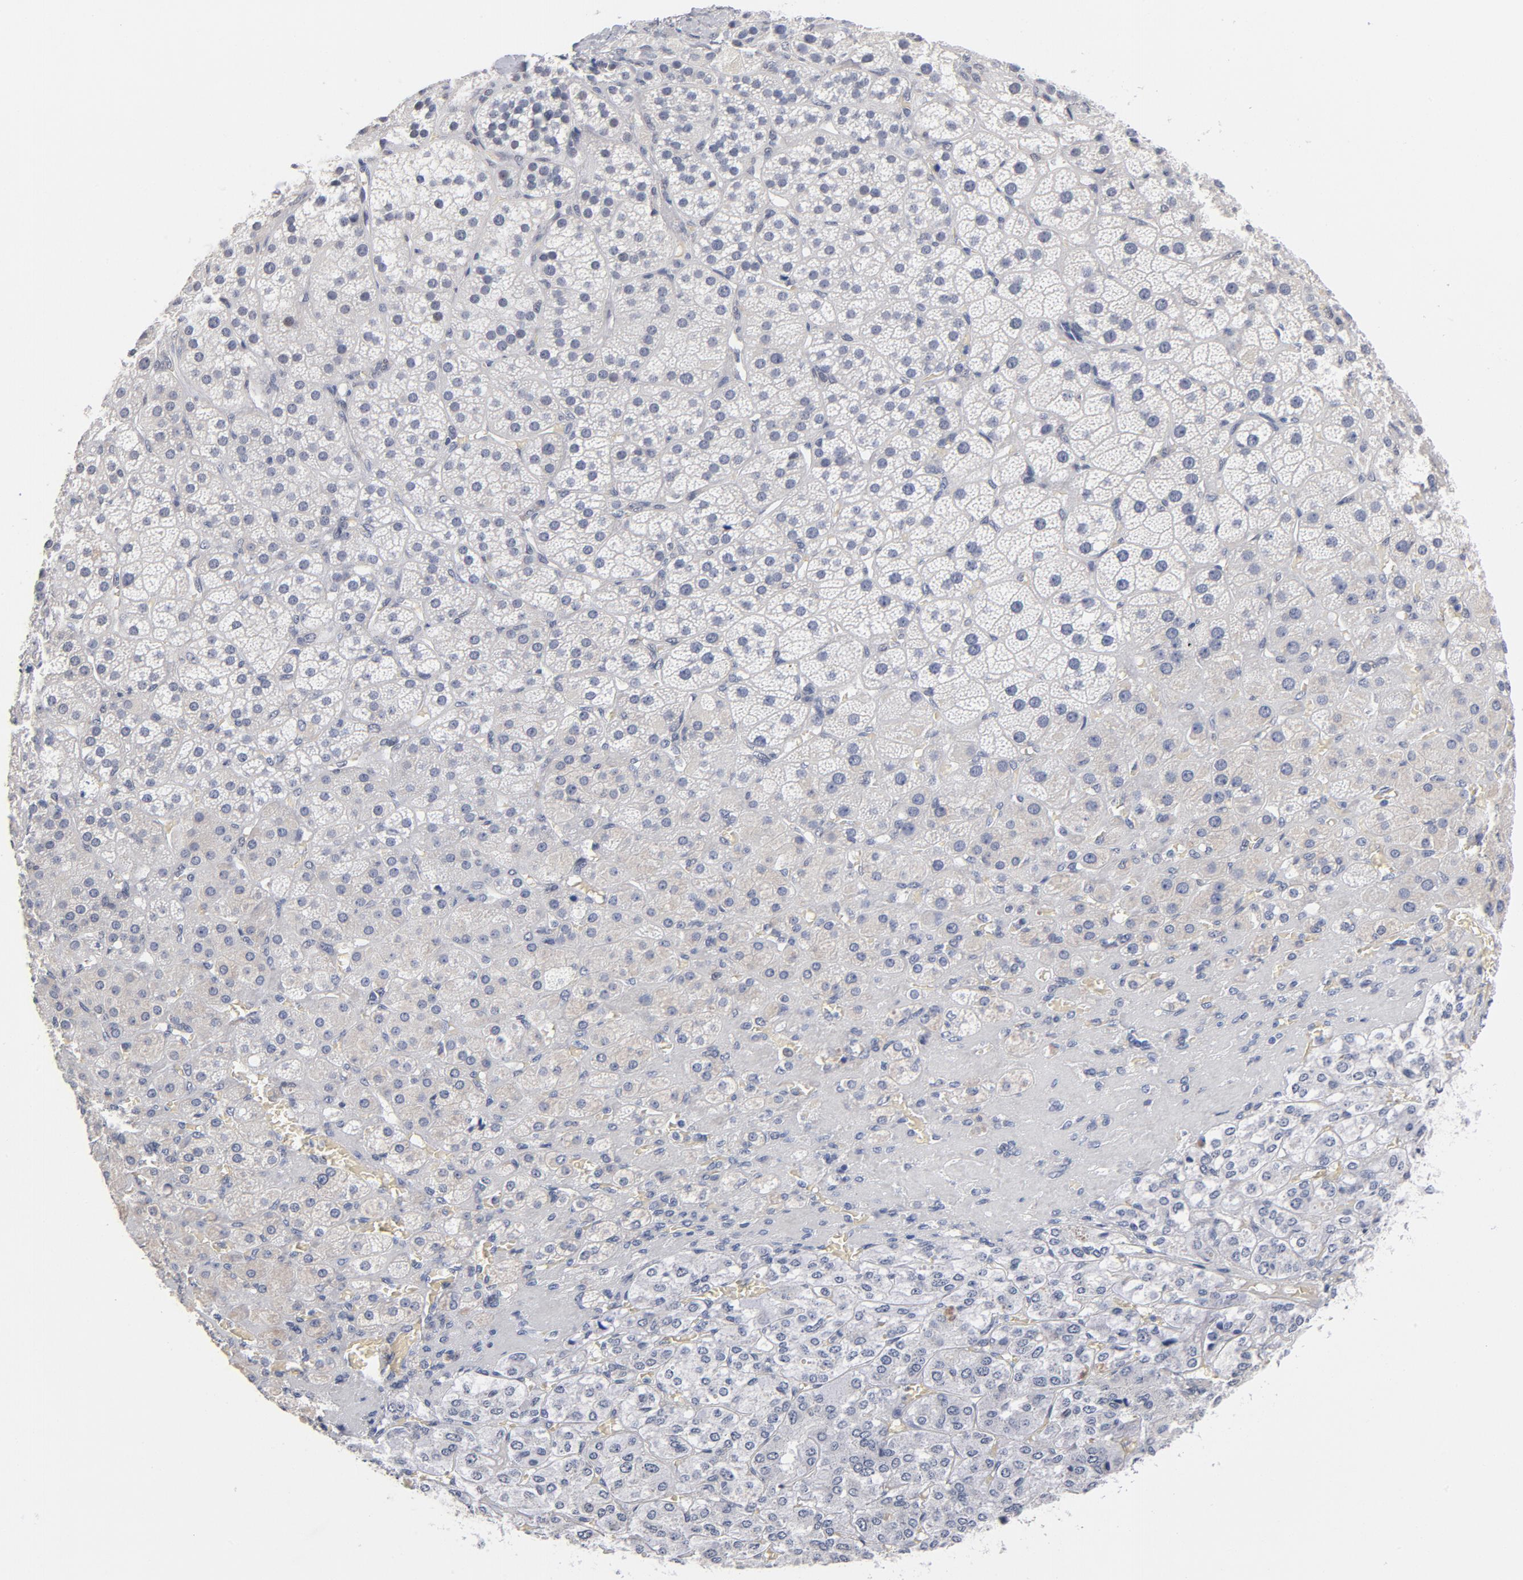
{"staining": {"intensity": "weak", "quantity": "<25%", "location": "nuclear"}, "tissue": "adrenal gland", "cell_type": "Glandular cells", "image_type": "normal", "snomed": [{"axis": "morphology", "description": "Normal tissue, NOS"}, {"axis": "topography", "description": "Adrenal gland"}], "caption": "Immunohistochemical staining of benign adrenal gland displays no significant positivity in glandular cells.", "gene": "RBM3", "patient": {"sex": "female", "age": 71}}